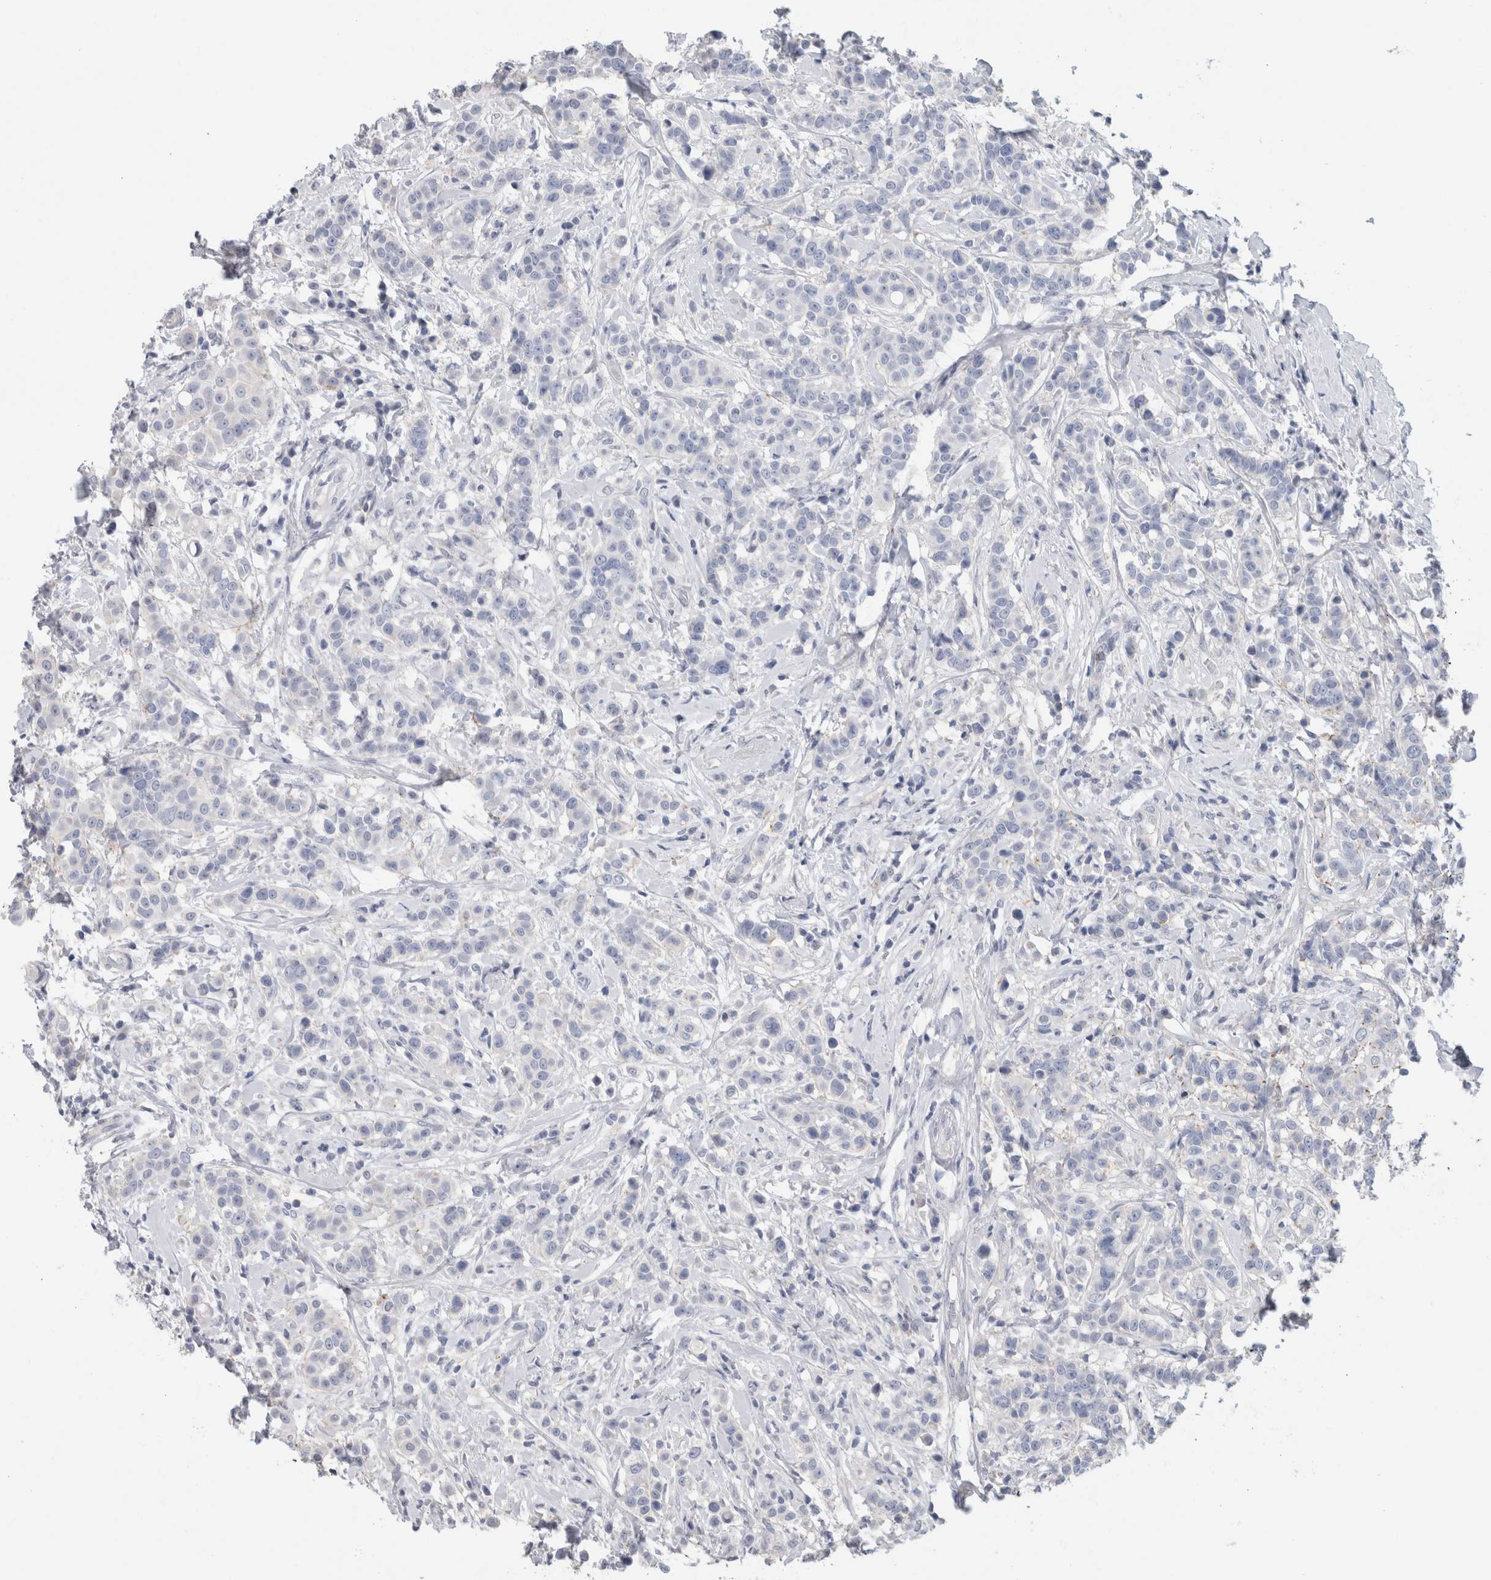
{"staining": {"intensity": "negative", "quantity": "none", "location": "none"}, "tissue": "breast cancer", "cell_type": "Tumor cells", "image_type": "cancer", "snomed": [{"axis": "morphology", "description": "Duct carcinoma"}, {"axis": "topography", "description": "Breast"}], "caption": "Immunohistochemistry (IHC) histopathology image of human breast cancer (invasive ductal carcinoma) stained for a protein (brown), which exhibits no expression in tumor cells. (Stains: DAB (3,3'-diaminobenzidine) immunohistochemistry (IHC) with hematoxylin counter stain, Microscopy: brightfield microscopy at high magnification).", "gene": "TARBP1", "patient": {"sex": "female", "age": 27}}